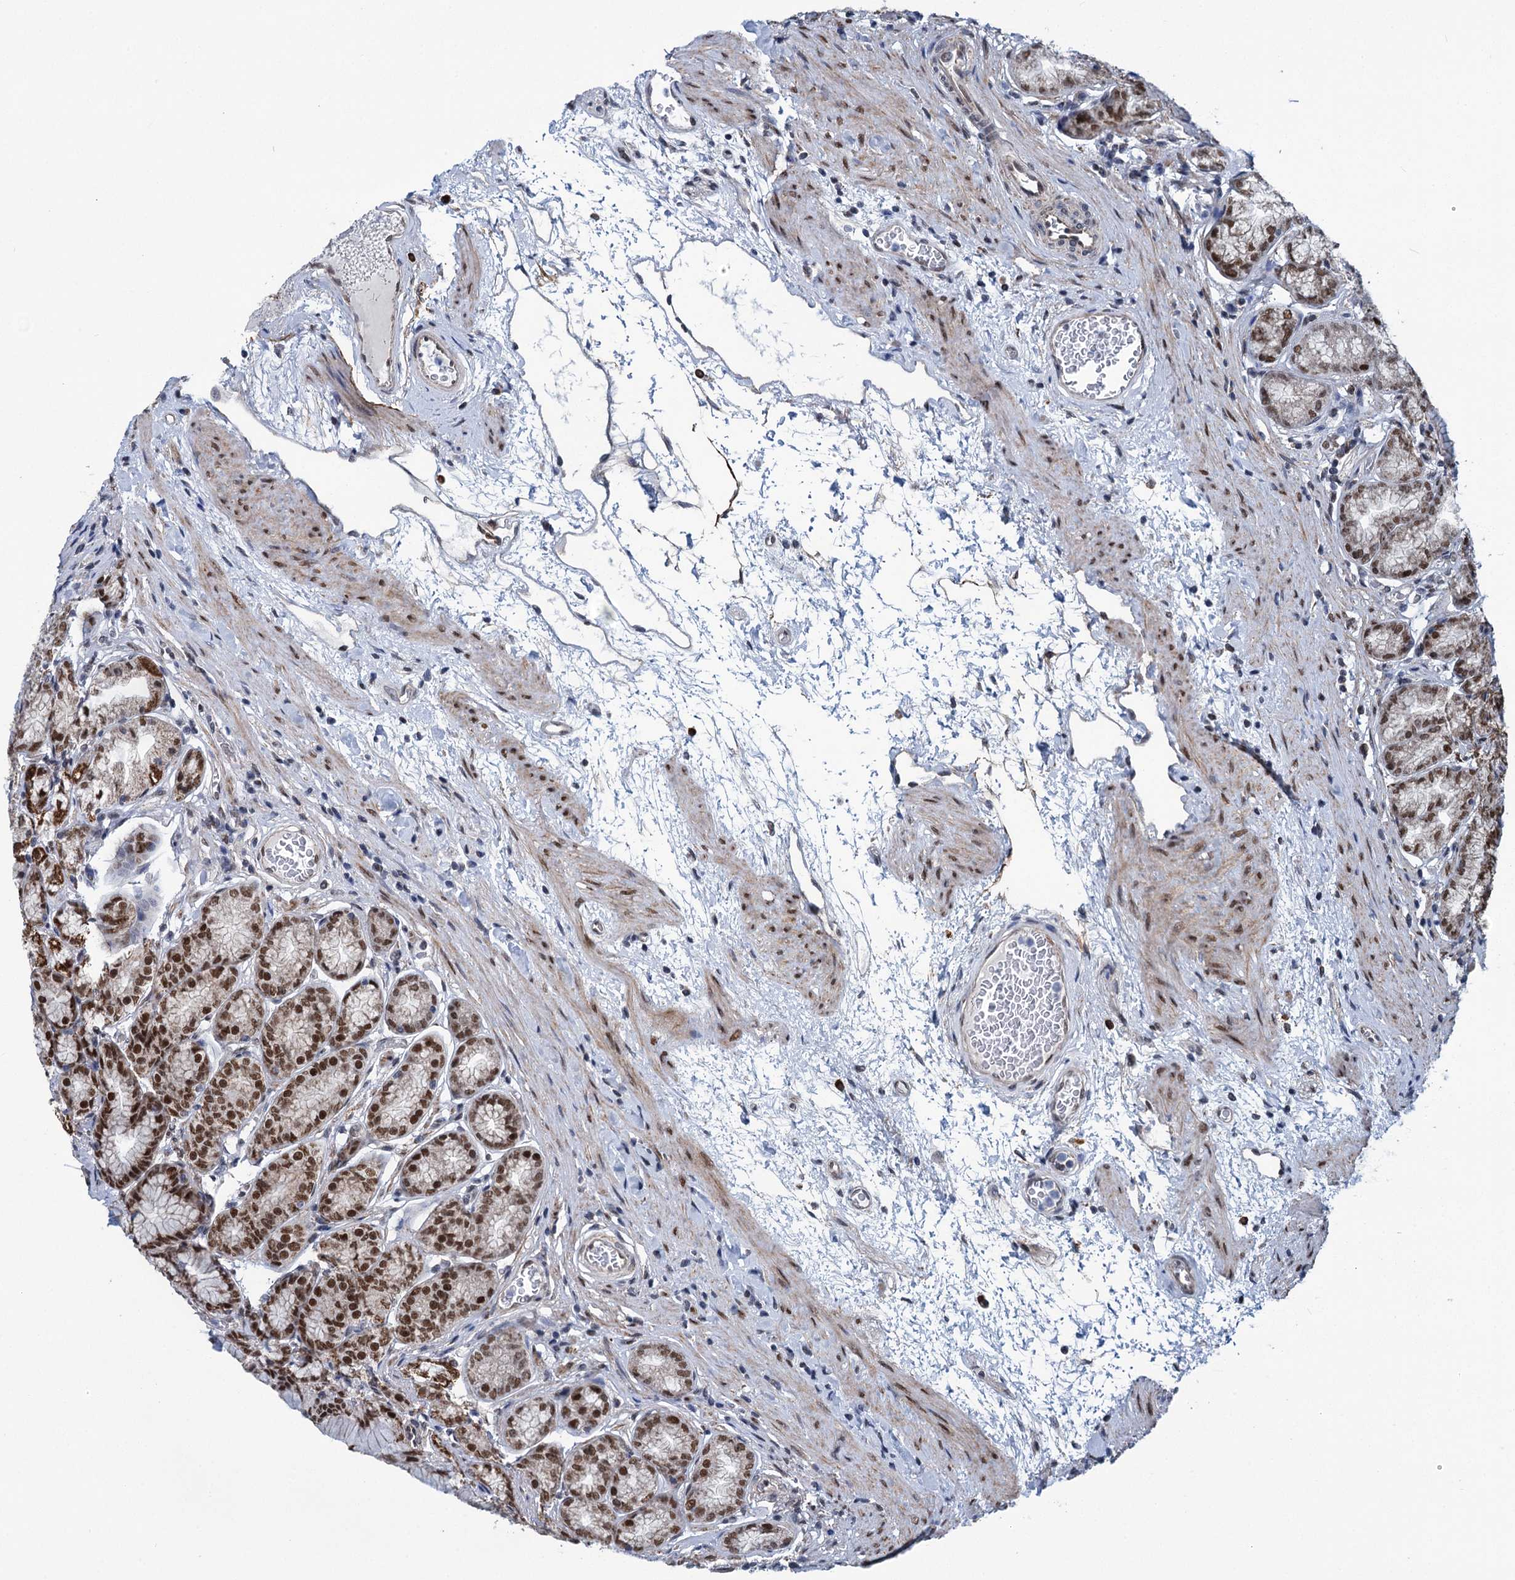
{"staining": {"intensity": "strong", "quantity": ">75%", "location": "cytoplasmic/membranous,nuclear"}, "tissue": "stomach", "cell_type": "Glandular cells", "image_type": "normal", "snomed": [{"axis": "morphology", "description": "Normal tissue, NOS"}, {"axis": "morphology", "description": "Adenocarcinoma, NOS"}, {"axis": "morphology", "description": "Adenocarcinoma, High grade"}, {"axis": "topography", "description": "Stomach, upper"}, {"axis": "topography", "description": "Stomach"}], "caption": "Glandular cells demonstrate high levels of strong cytoplasmic/membranous,nuclear staining in about >75% of cells in unremarkable stomach.", "gene": "MORN3", "patient": {"sex": "female", "age": 65}}